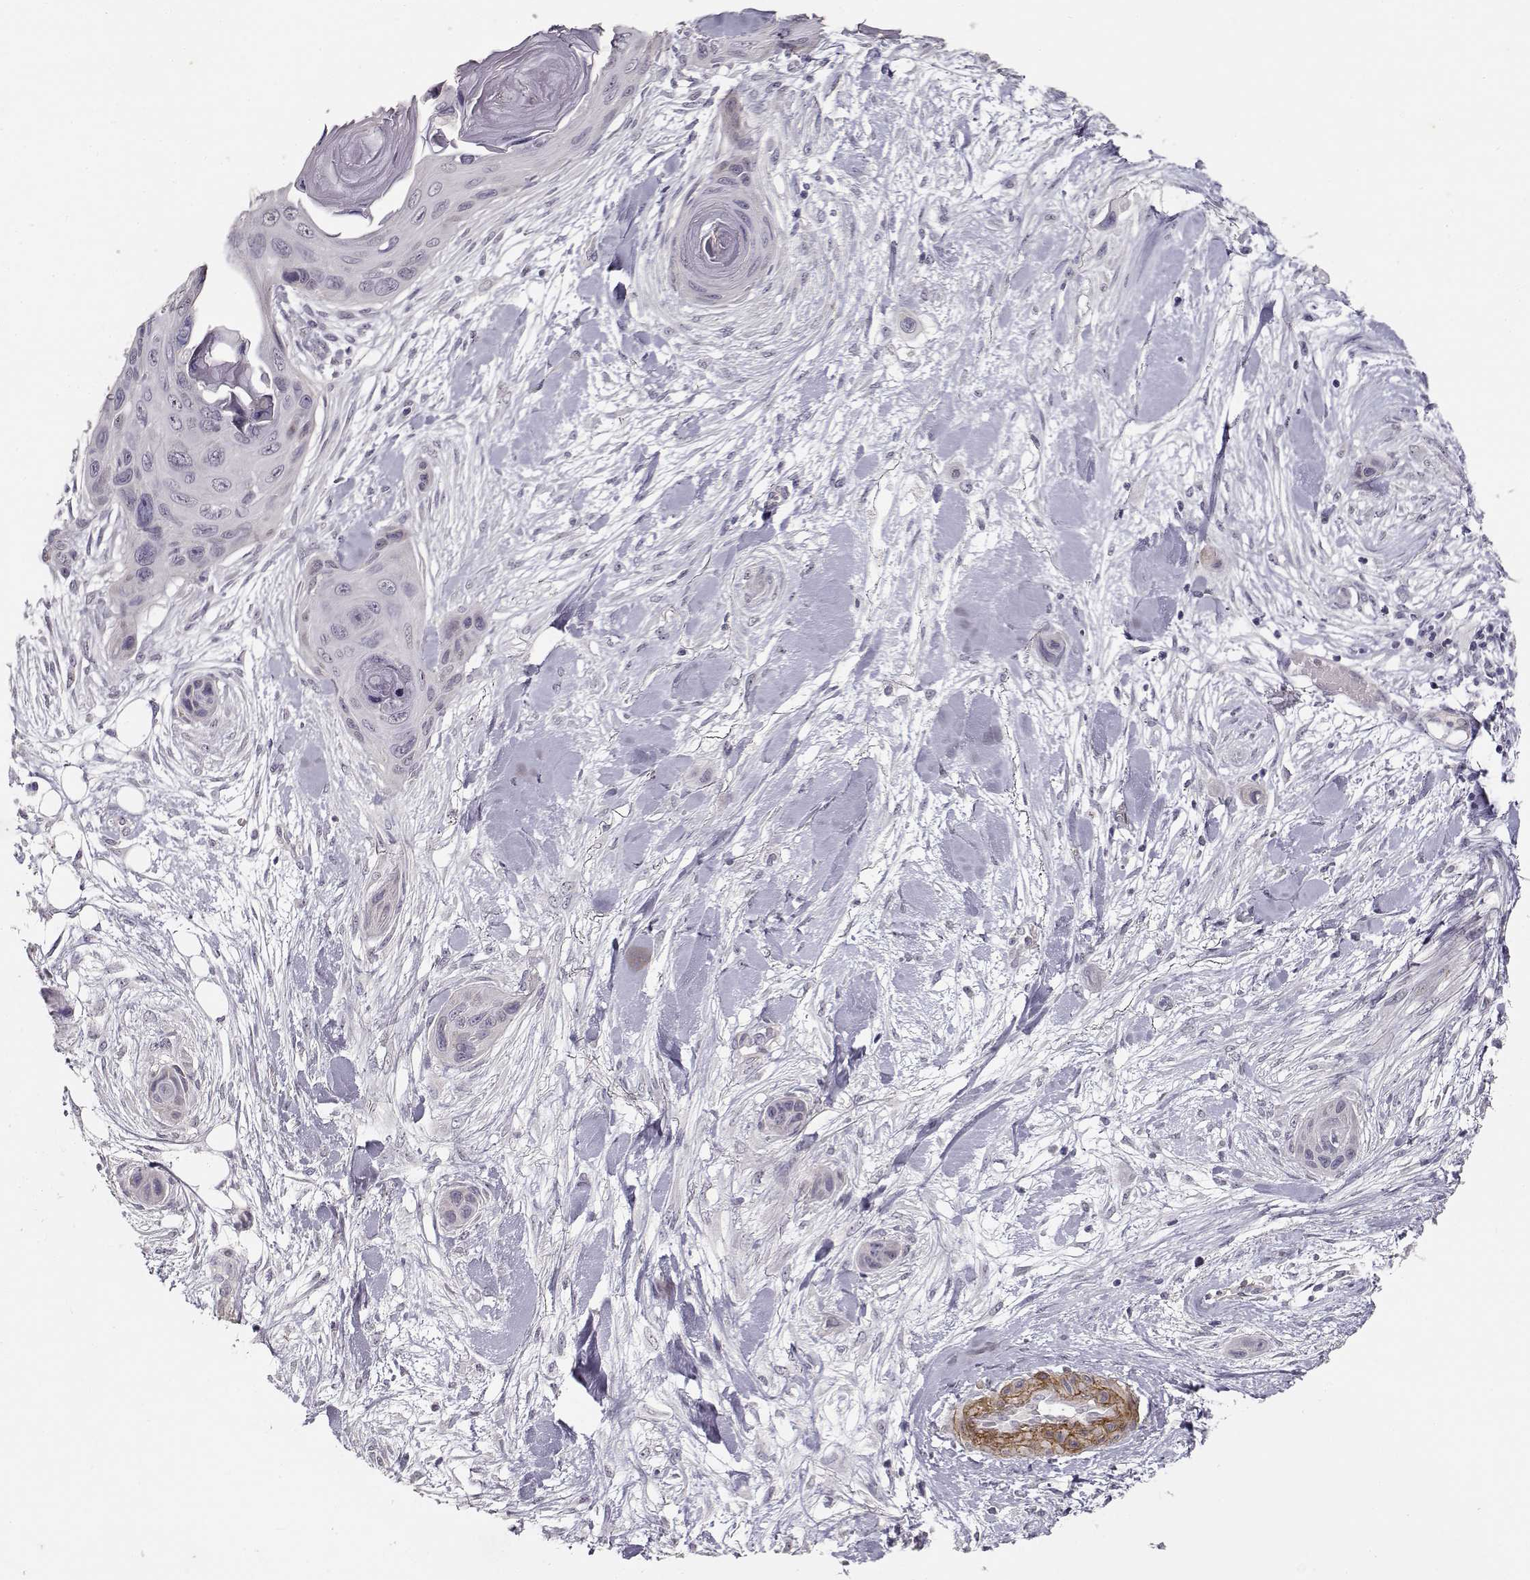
{"staining": {"intensity": "negative", "quantity": "none", "location": "none"}, "tissue": "skin cancer", "cell_type": "Tumor cells", "image_type": "cancer", "snomed": [{"axis": "morphology", "description": "Squamous cell carcinoma, NOS"}, {"axis": "topography", "description": "Skin"}], "caption": "Immunohistochemical staining of skin squamous cell carcinoma exhibits no significant positivity in tumor cells.", "gene": "LAMA5", "patient": {"sex": "male", "age": 82}}